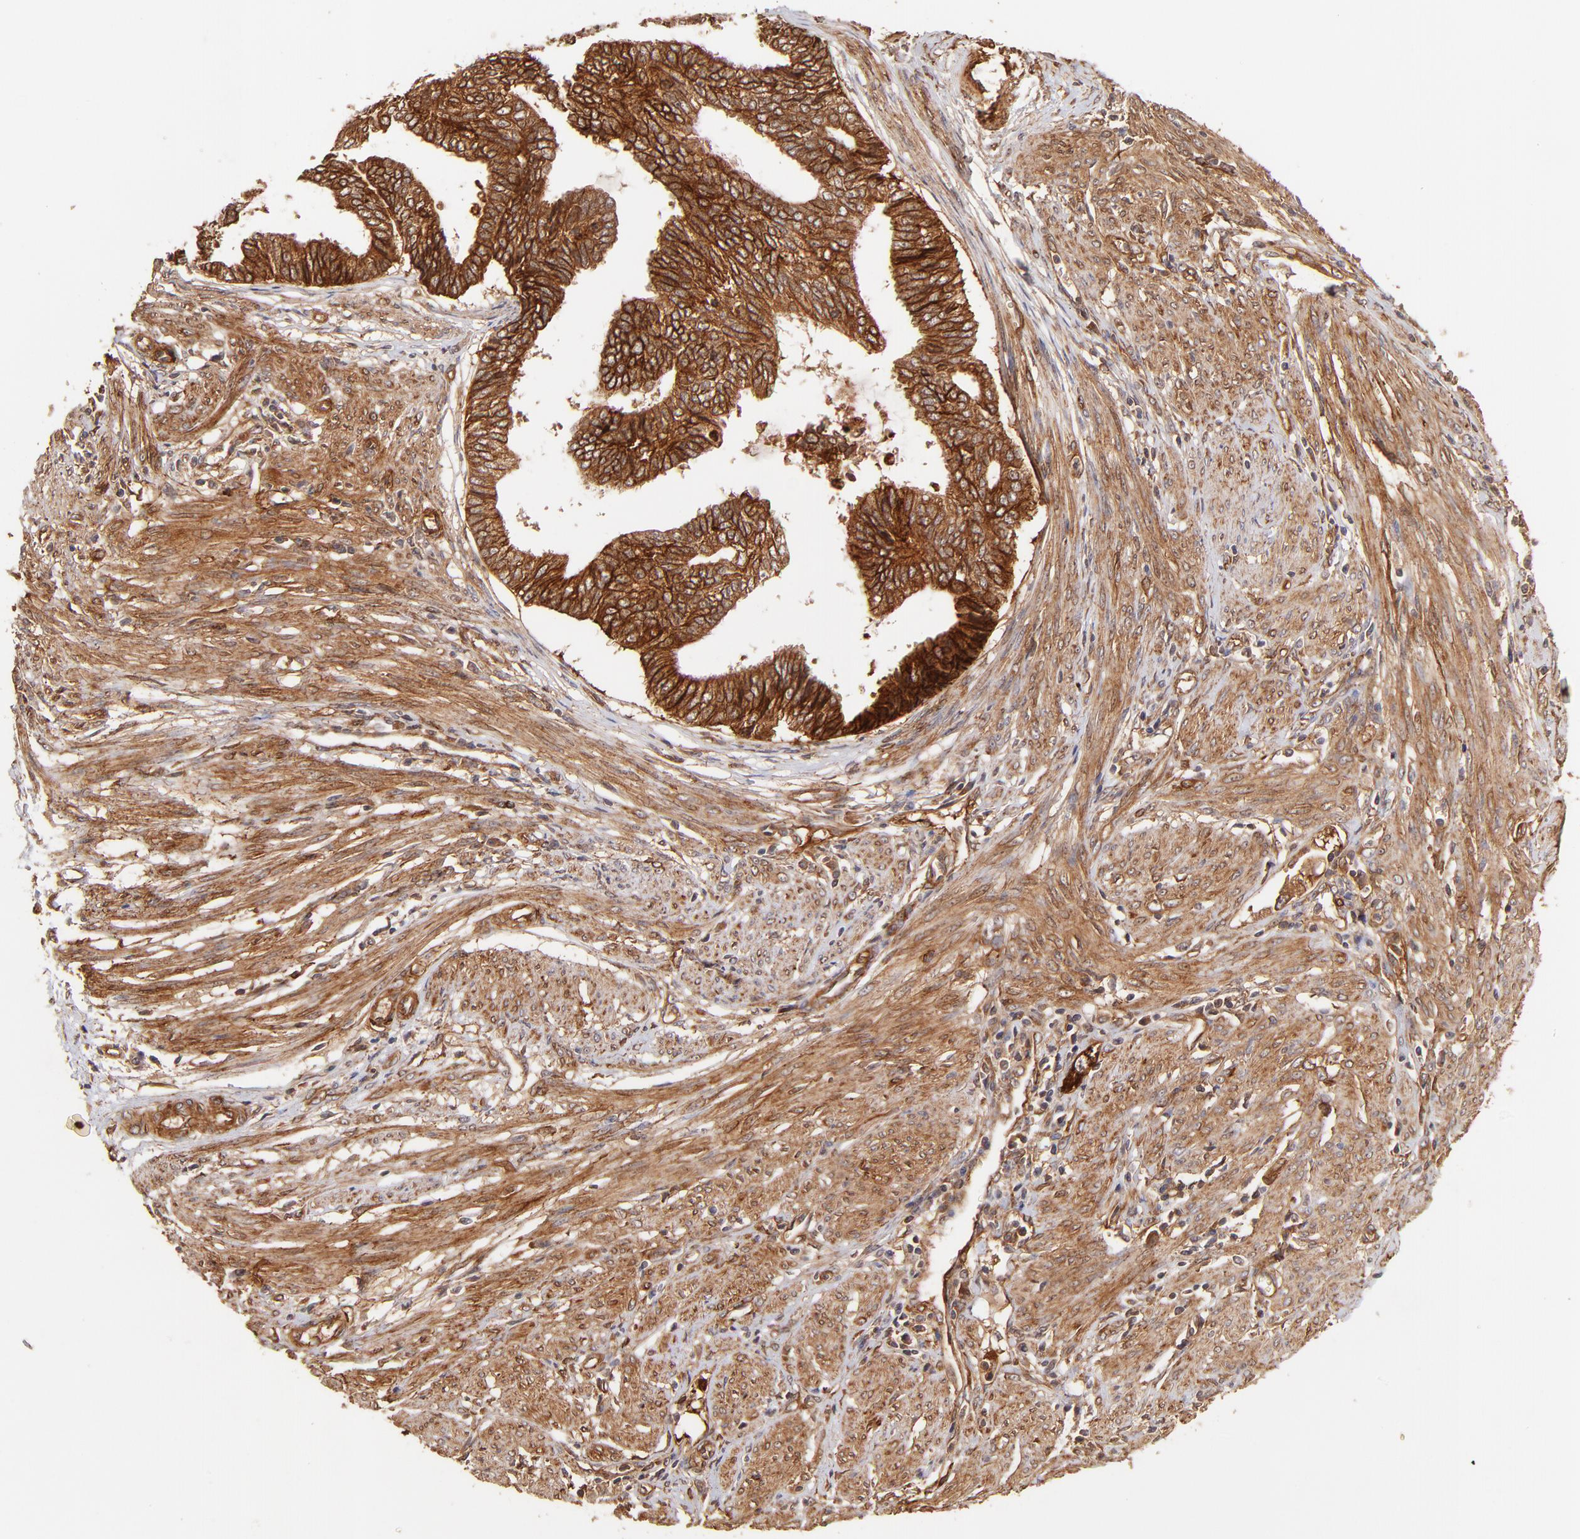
{"staining": {"intensity": "strong", "quantity": ">75%", "location": "cytoplasmic/membranous"}, "tissue": "endometrial cancer", "cell_type": "Tumor cells", "image_type": "cancer", "snomed": [{"axis": "morphology", "description": "Adenocarcinoma, NOS"}, {"axis": "topography", "description": "Endometrium"}], "caption": "Immunohistochemistry (IHC) image of neoplastic tissue: human endometrial adenocarcinoma stained using immunohistochemistry exhibits high levels of strong protein expression localized specifically in the cytoplasmic/membranous of tumor cells, appearing as a cytoplasmic/membranous brown color.", "gene": "ITGB1", "patient": {"sex": "female", "age": 75}}